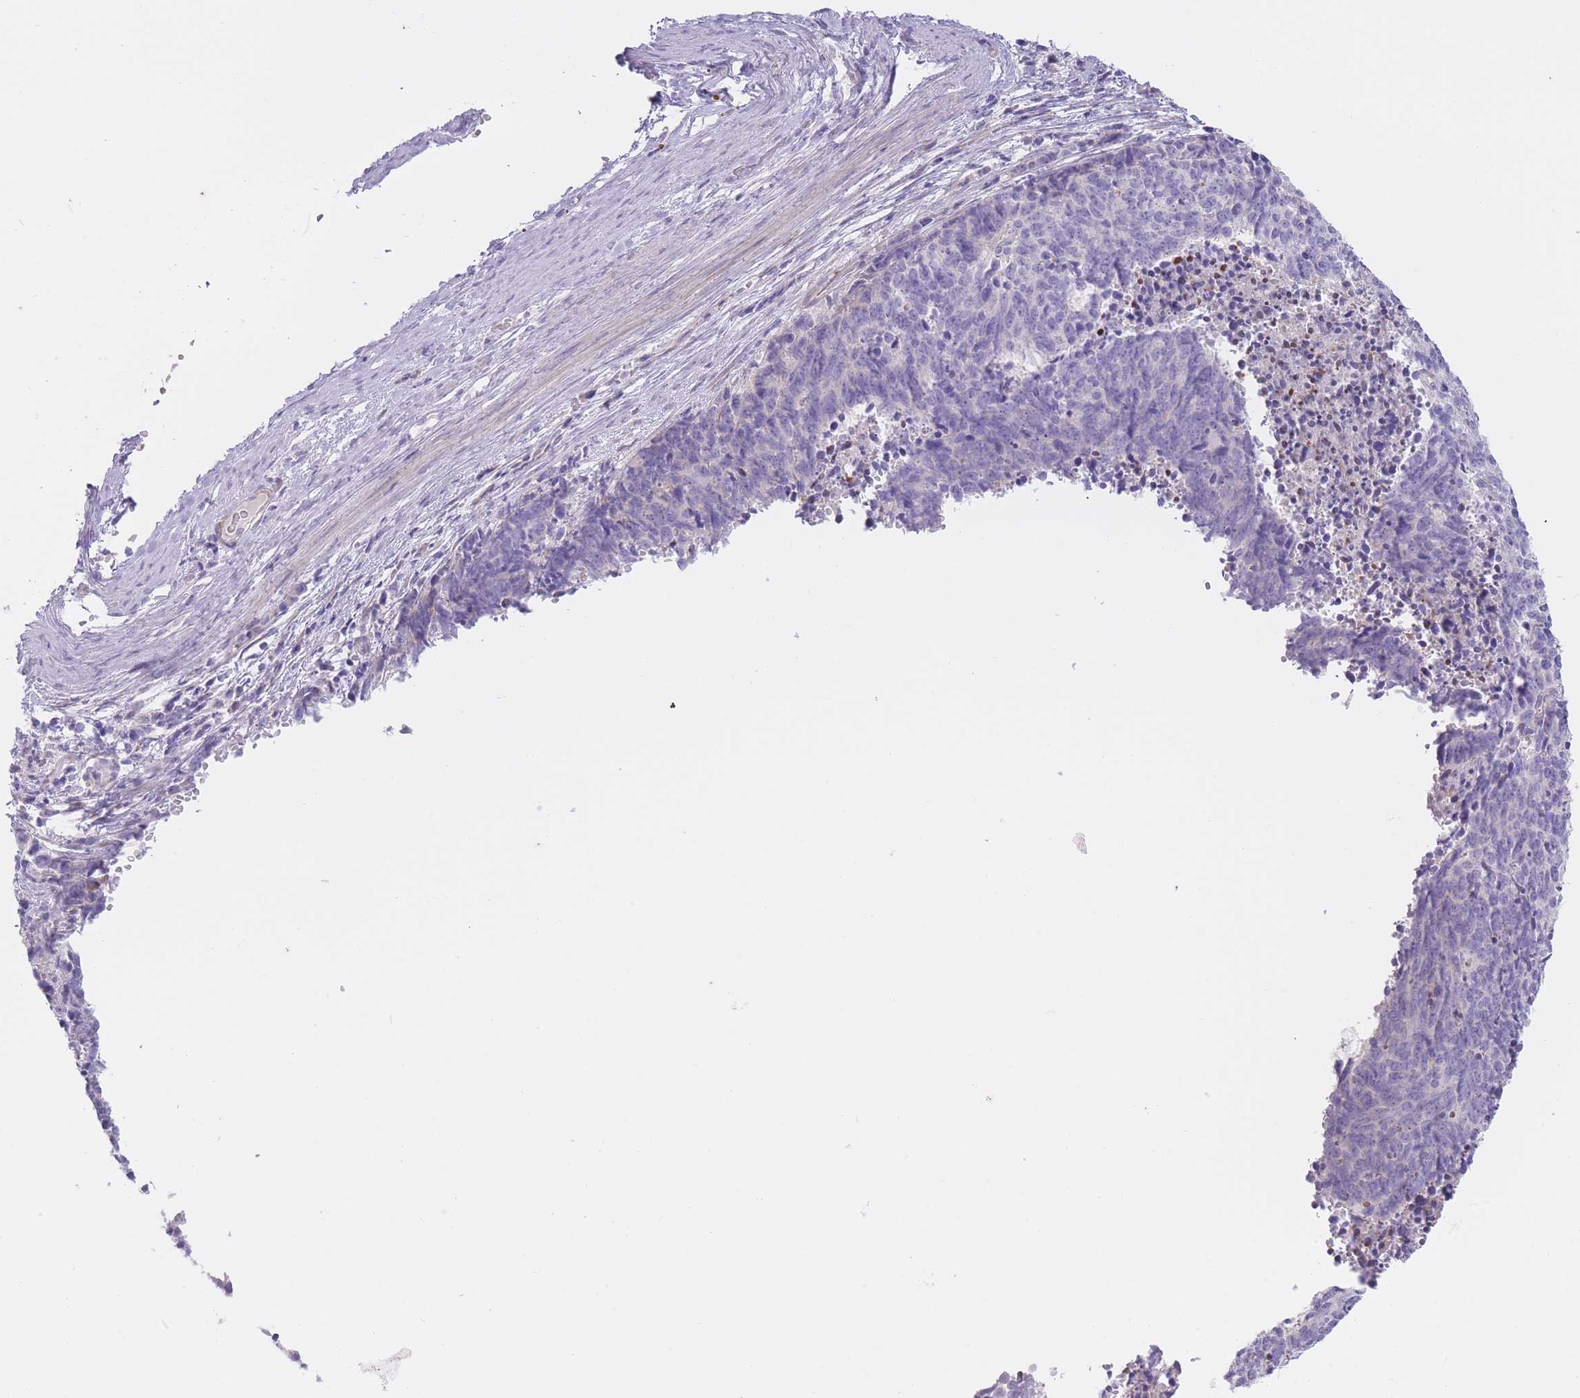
{"staining": {"intensity": "negative", "quantity": "none", "location": "none"}, "tissue": "cervical cancer", "cell_type": "Tumor cells", "image_type": "cancer", "snomed": [{"axis": "morphology", "description": "Squamous cell carcinoma, NOS"}, {"axis": "topography", "description": "Cervix"}], "caption": "IHC histopathology image of cervical cancer stained for a protein (brown), which reveals no positivity in tumor cells.", "gene": "IMPG1", "patient": {"sex": "female", "age": 29}}